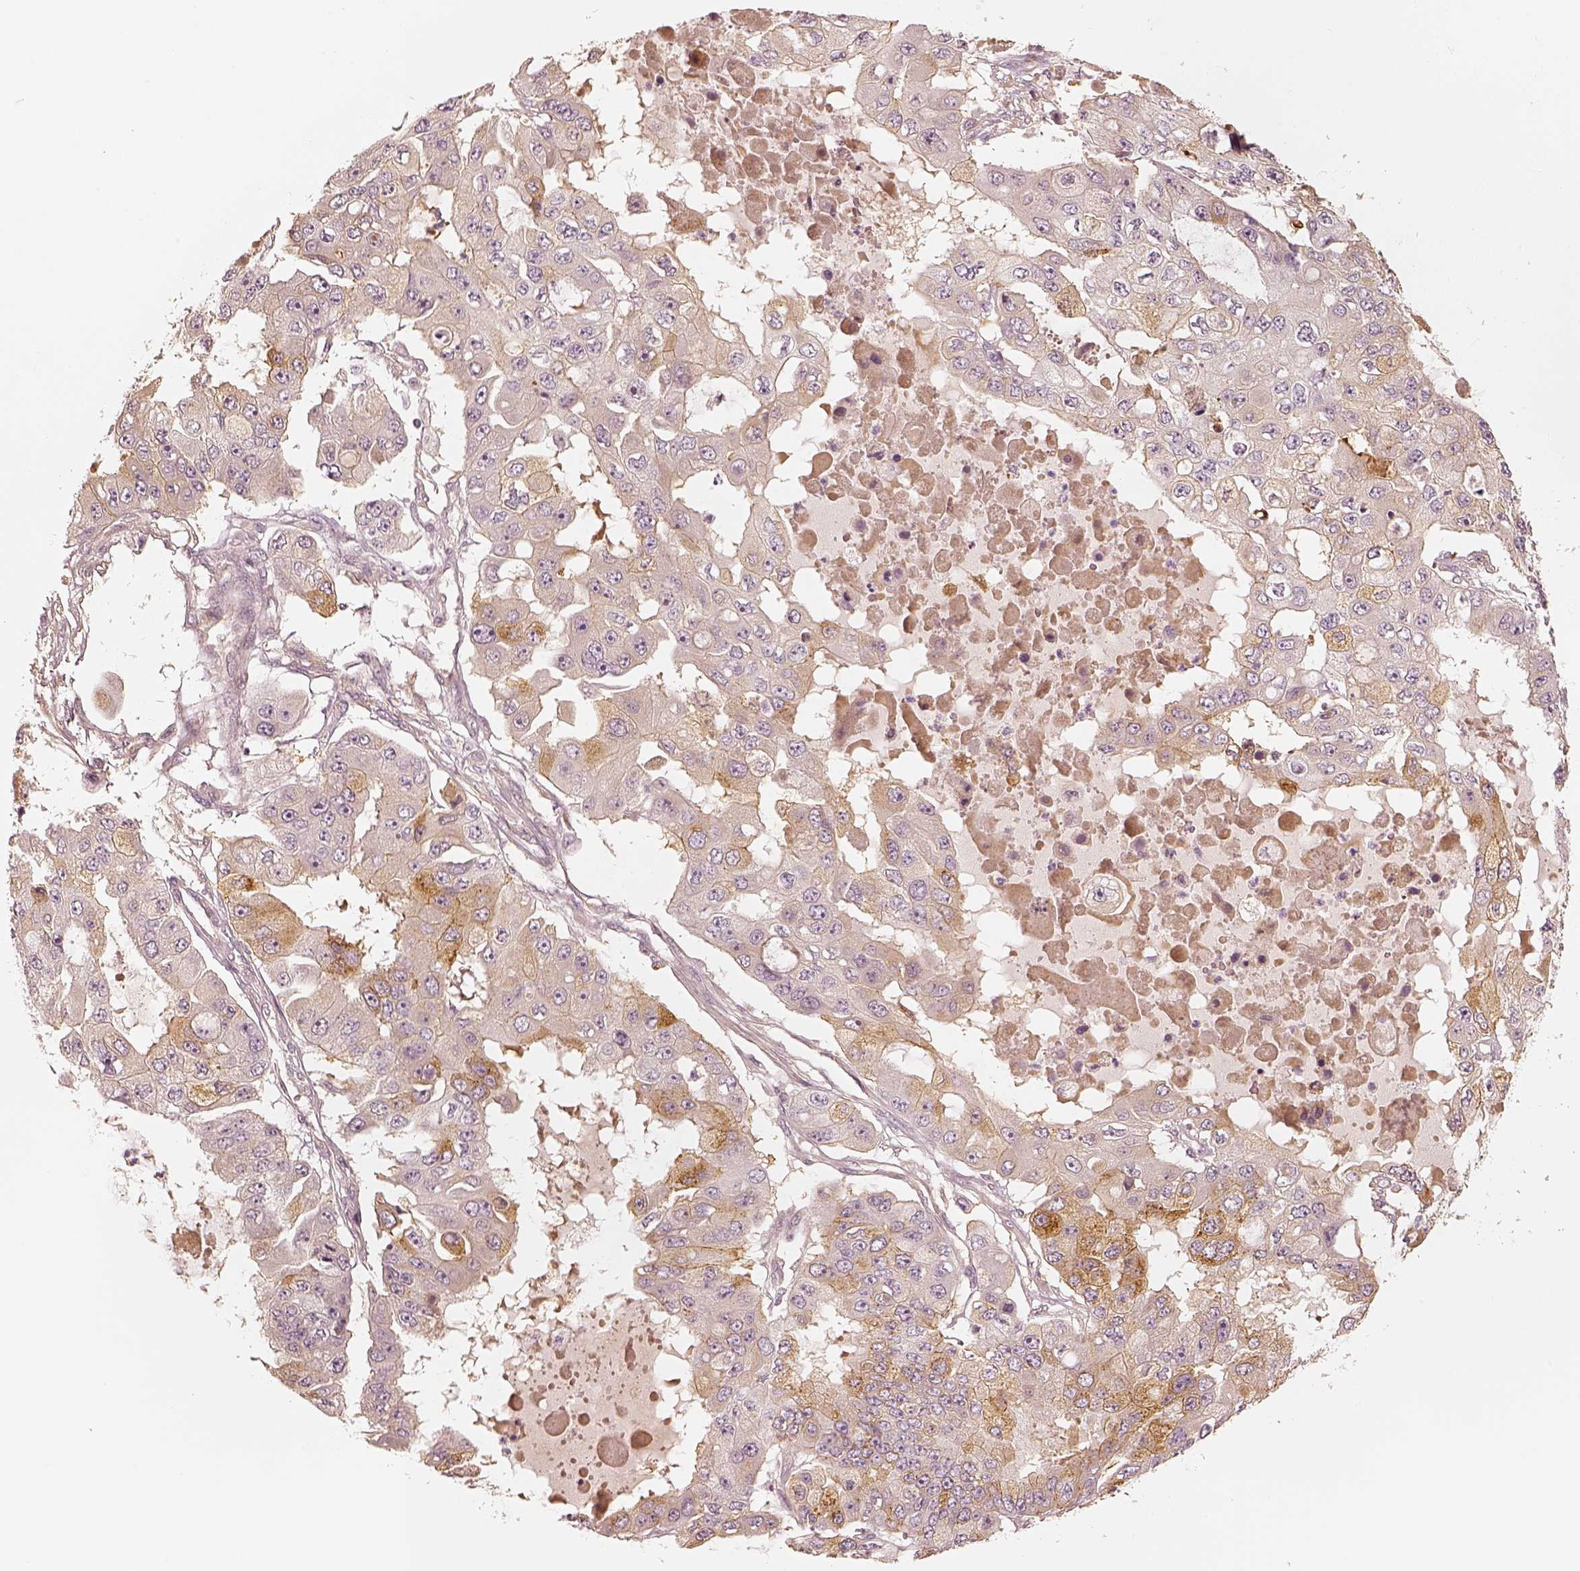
{"staining": {"intensity": "moderate", "quantity": "<25%", "location": "cytoplasmic/membranous"}, "tissue": "ovarian cancer", "cell_type": "Tumor cells", "image_type": "cancer", "snomed": [{"axis": "morphology", "description": "Cystadenocarcinoma, serous, NOS"}, {"axis": "topography", "description": "Ovary"}], "caption": "Moderate cytoplasmic/membranous protein expression is present in approximately <25% of tumor cells in ovarian cancer.", "gene": "GORASP2", "patient": {"sex": "female", "age": 56}}